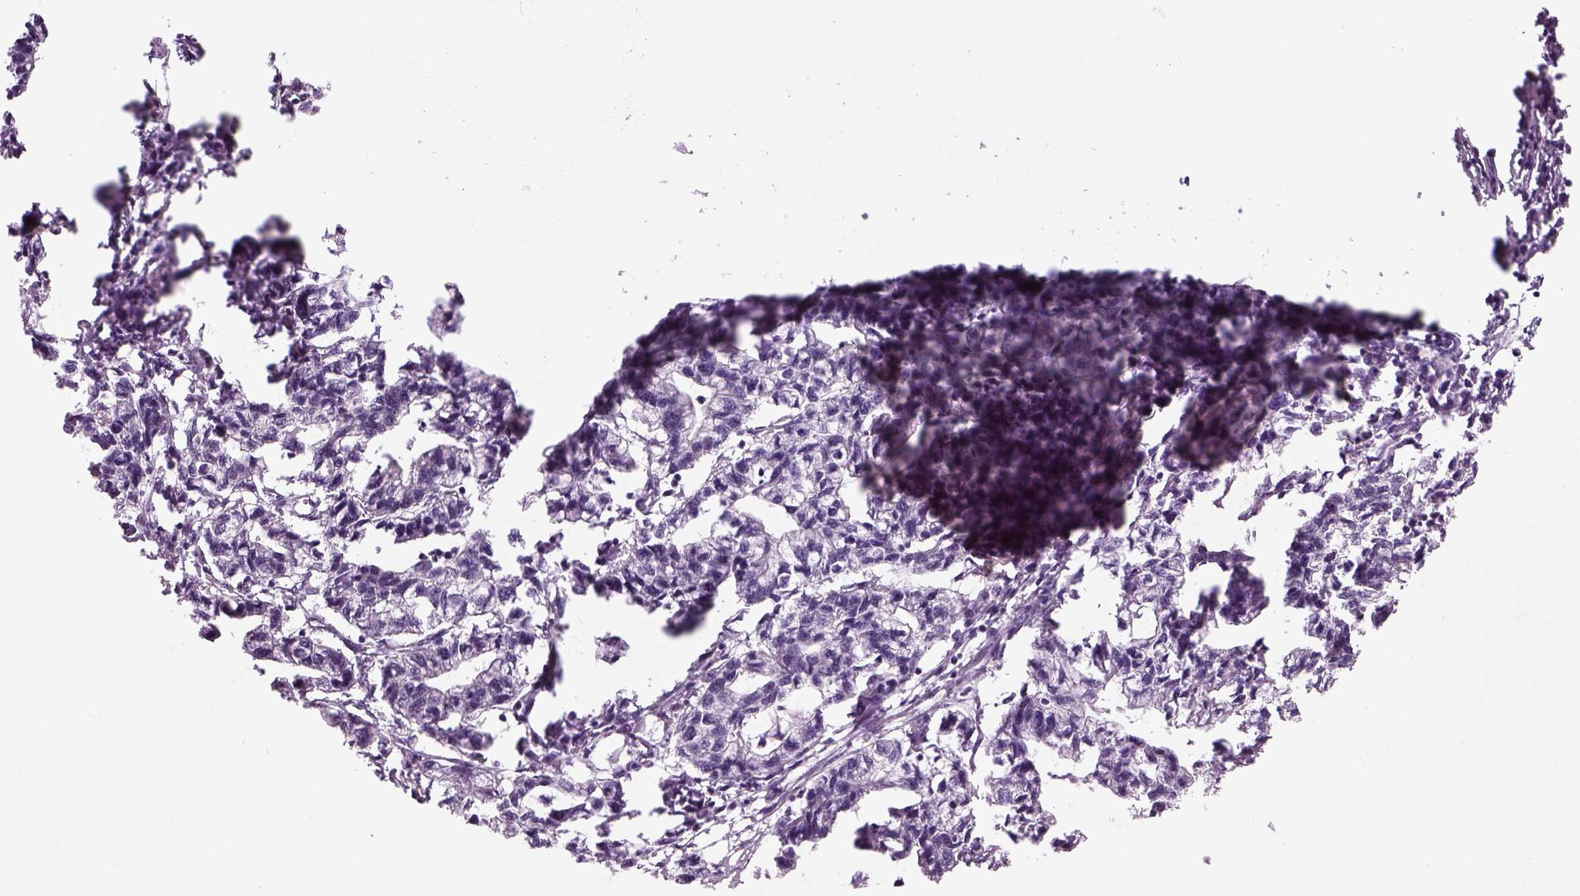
{"staining": {"intensity": "negative", "quantity": "none", "location": "none"}, "tissue": "stomach cancer", "cell_type": "Tumor cells", "image_type": "cancer", "snomed": [{"axis": "morphology", "description": "Adenocarcinoma, NOS"}, {"axis": "topography", "description": "Stomach"}], "caption": "This is a image of IHC staining of stomach cancer (adenocarcinoma), which shows no positivity in tumor cells. (IHC, brightfield microscopy, high magnification).", "gene": "MDH1B", "patient": {"sex": "male", "age": 83}}